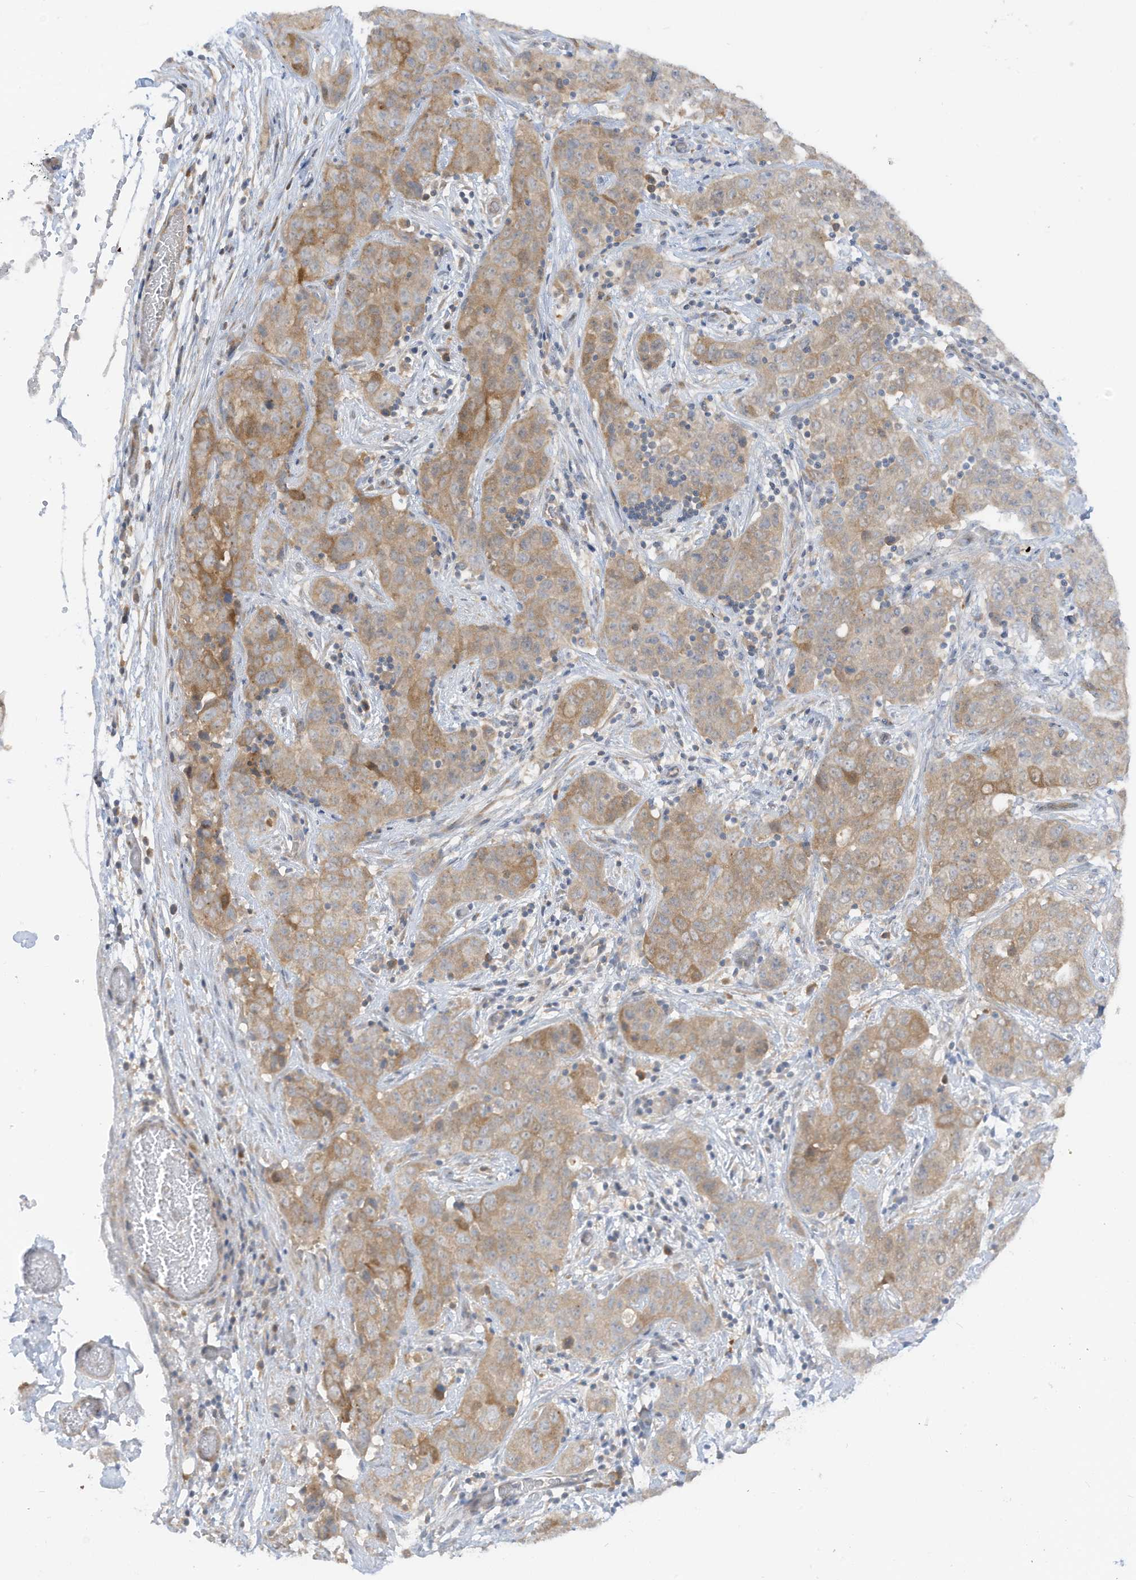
{"staining": {"intensity": "weak", "quantity": ">75%", "location": "cytoplasmic/membranous"}, "tissue": "stomach cancer", "cell_type": "Tumor cells", "image_type": "cancer", "snomed": [{"axis": "morphology", "description": "Normal tissue, NOS"}, {"axis": "morphology", "description": "Adenocarcinoma, NOS"}, {"axis": "topography", "description": "Lymph node"}, {"axis": "topography", "description": "Stomach"}], "caption": "Immunohistochemistry (IHC) histopathology image of neoplastic tissue: human stomach cancer stained using immunohistochemistry exhibits low levels of weak protein expression localized specifically in the cytoplasmic/membranous of tumor cells, appearing as a cytoplasmic/membranous brown color.", "gene": "LRRN2", "patient": {"sex": "male", "age": 48}}